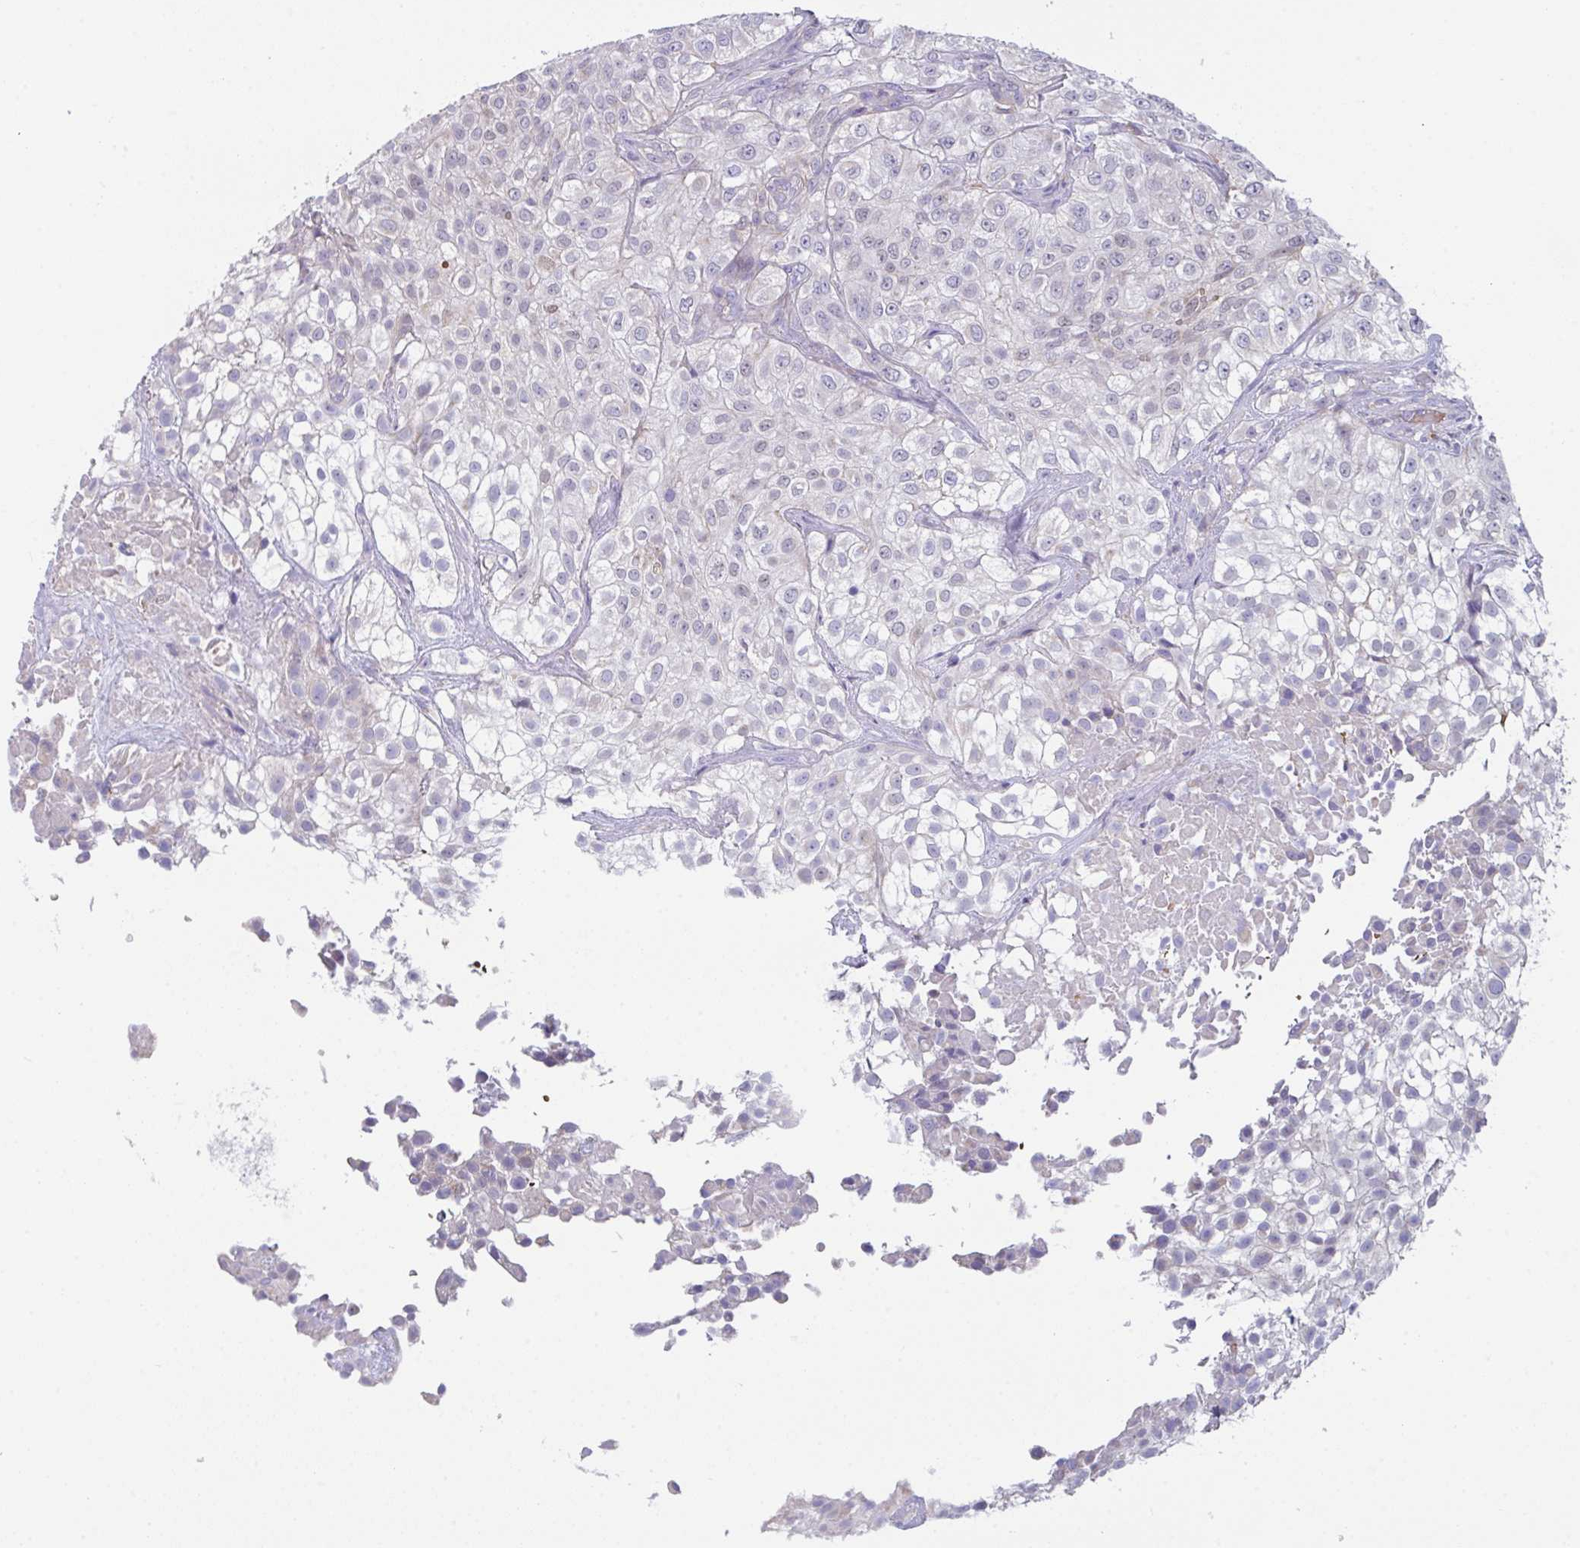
{"staining": {"intensity": "negative", "quantity": "none", "location": "none"}, "tissue": "urothelial cancer", "cell_type": "Tumor cells", "image_type": "cancer", "snomed": [{"axis": "morphology", "description": "Urothelial carcinoma, High grade"}, {"axis": "topography", "description": "Urinary bladder"}], "caption": "This is a image of IHC staining of urothelial carcinoma (high-grade), which shows no staining in tumor cells.", "gene": "TFAP2C", "patient": {"sex": "male", "age": 56}}